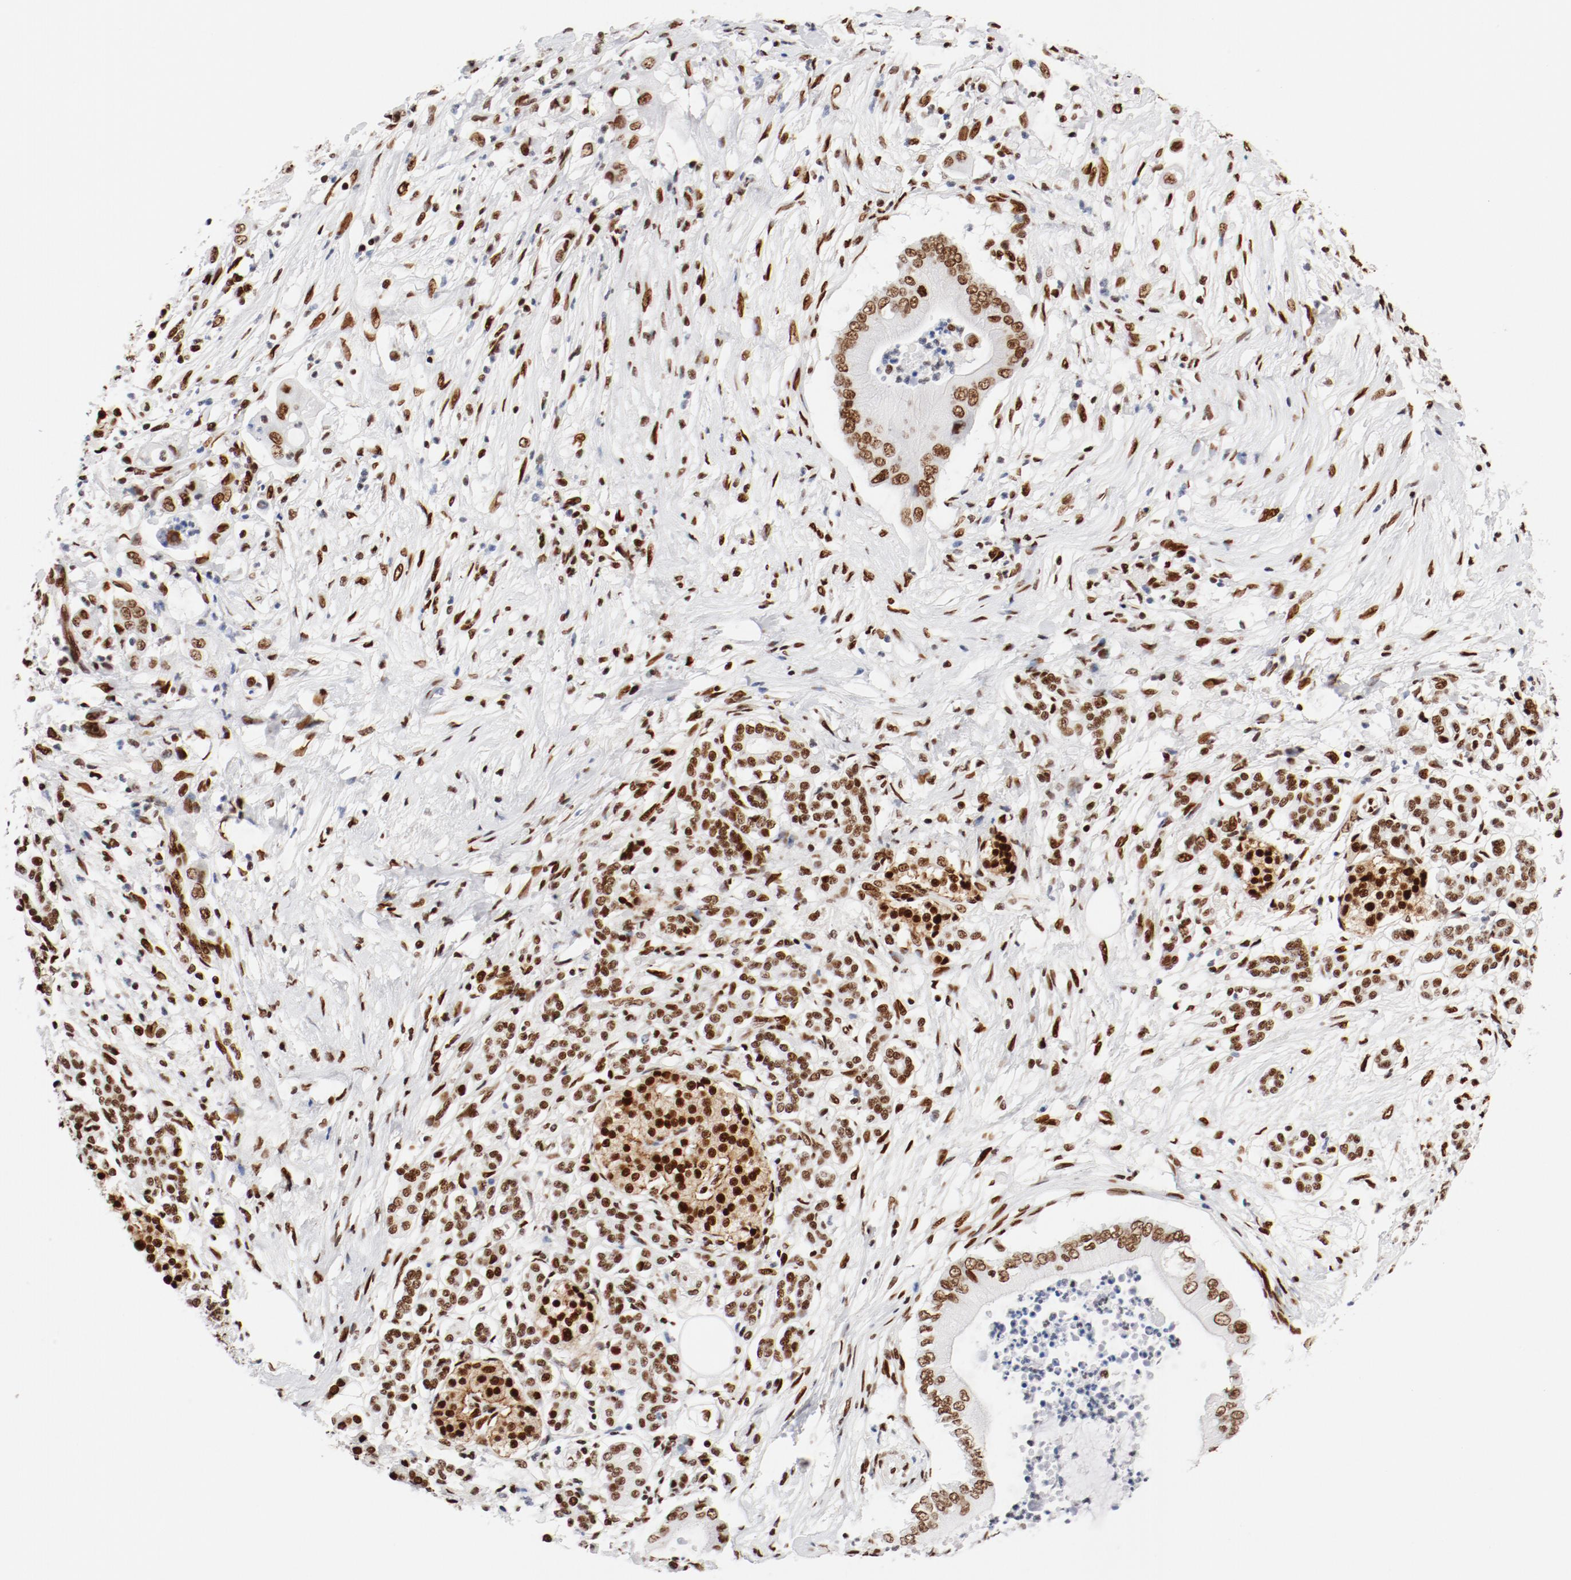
{"staining": {"intensity": "moderate", "quantity": ">75%", "location": "nuclear"}, "tissue": "pancreatic cancer", "cell_type": "Tumor cells", "image_type": "cancer", "snomed": [{"axis": "morphology", "description": "Adenocarcinoma, NOS"}, {"axis": "topography", "description": "Pancreas"}], "caption": "Pancreatic adenocarcinoma stained with DAB immunohistochemistry exhibits medium levels of moderate nuclear staining in about >75% of tumor cells.", "gene": "CTBP1", "patient": {"sex": "male", "age": 62}}